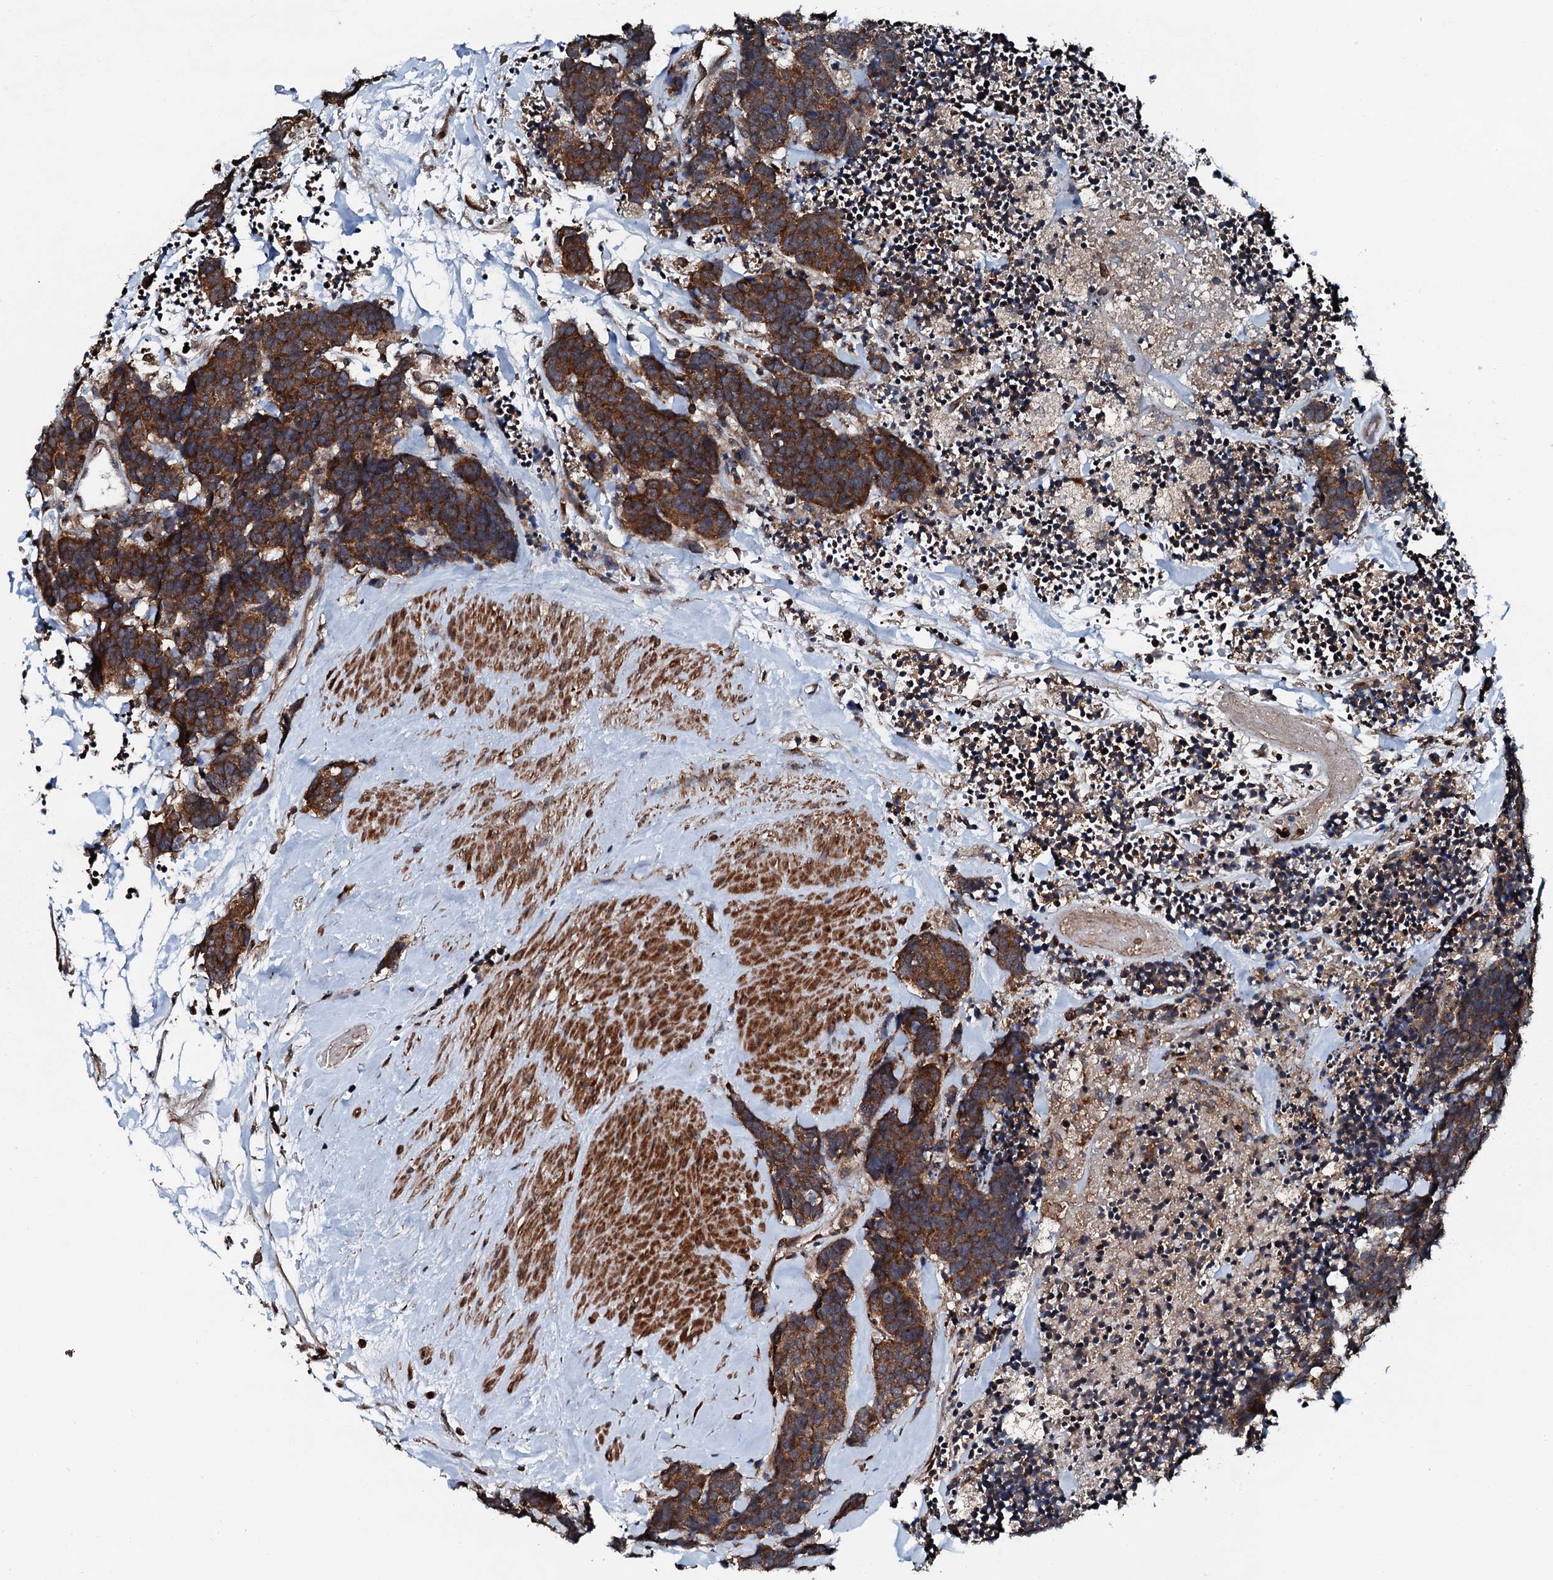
{"staining": {"intensity": "strong", "quantity": ">75%", "location": "cytoplasmic/membranous"}, "tissue": "carcinoid", "cell_type": "Tumor cells", "image_type": "cancer", "snomed": [{"axis": "morphology", "description": "Carcinoma, NOS"}, {"axis": "morphology", "description": "Carcinoid, malignant, NOS"}, {"axis": "topography", "description": "Urinary bladder"}], "caption": "Immunohistochemical staining of human carcinoid (malignant) exhibits strong cytoplasmic/membranous protein staining in about >75% of tumor cells.", "gene": "EDC4", "patient": {"sex": "male", "age": 57}}